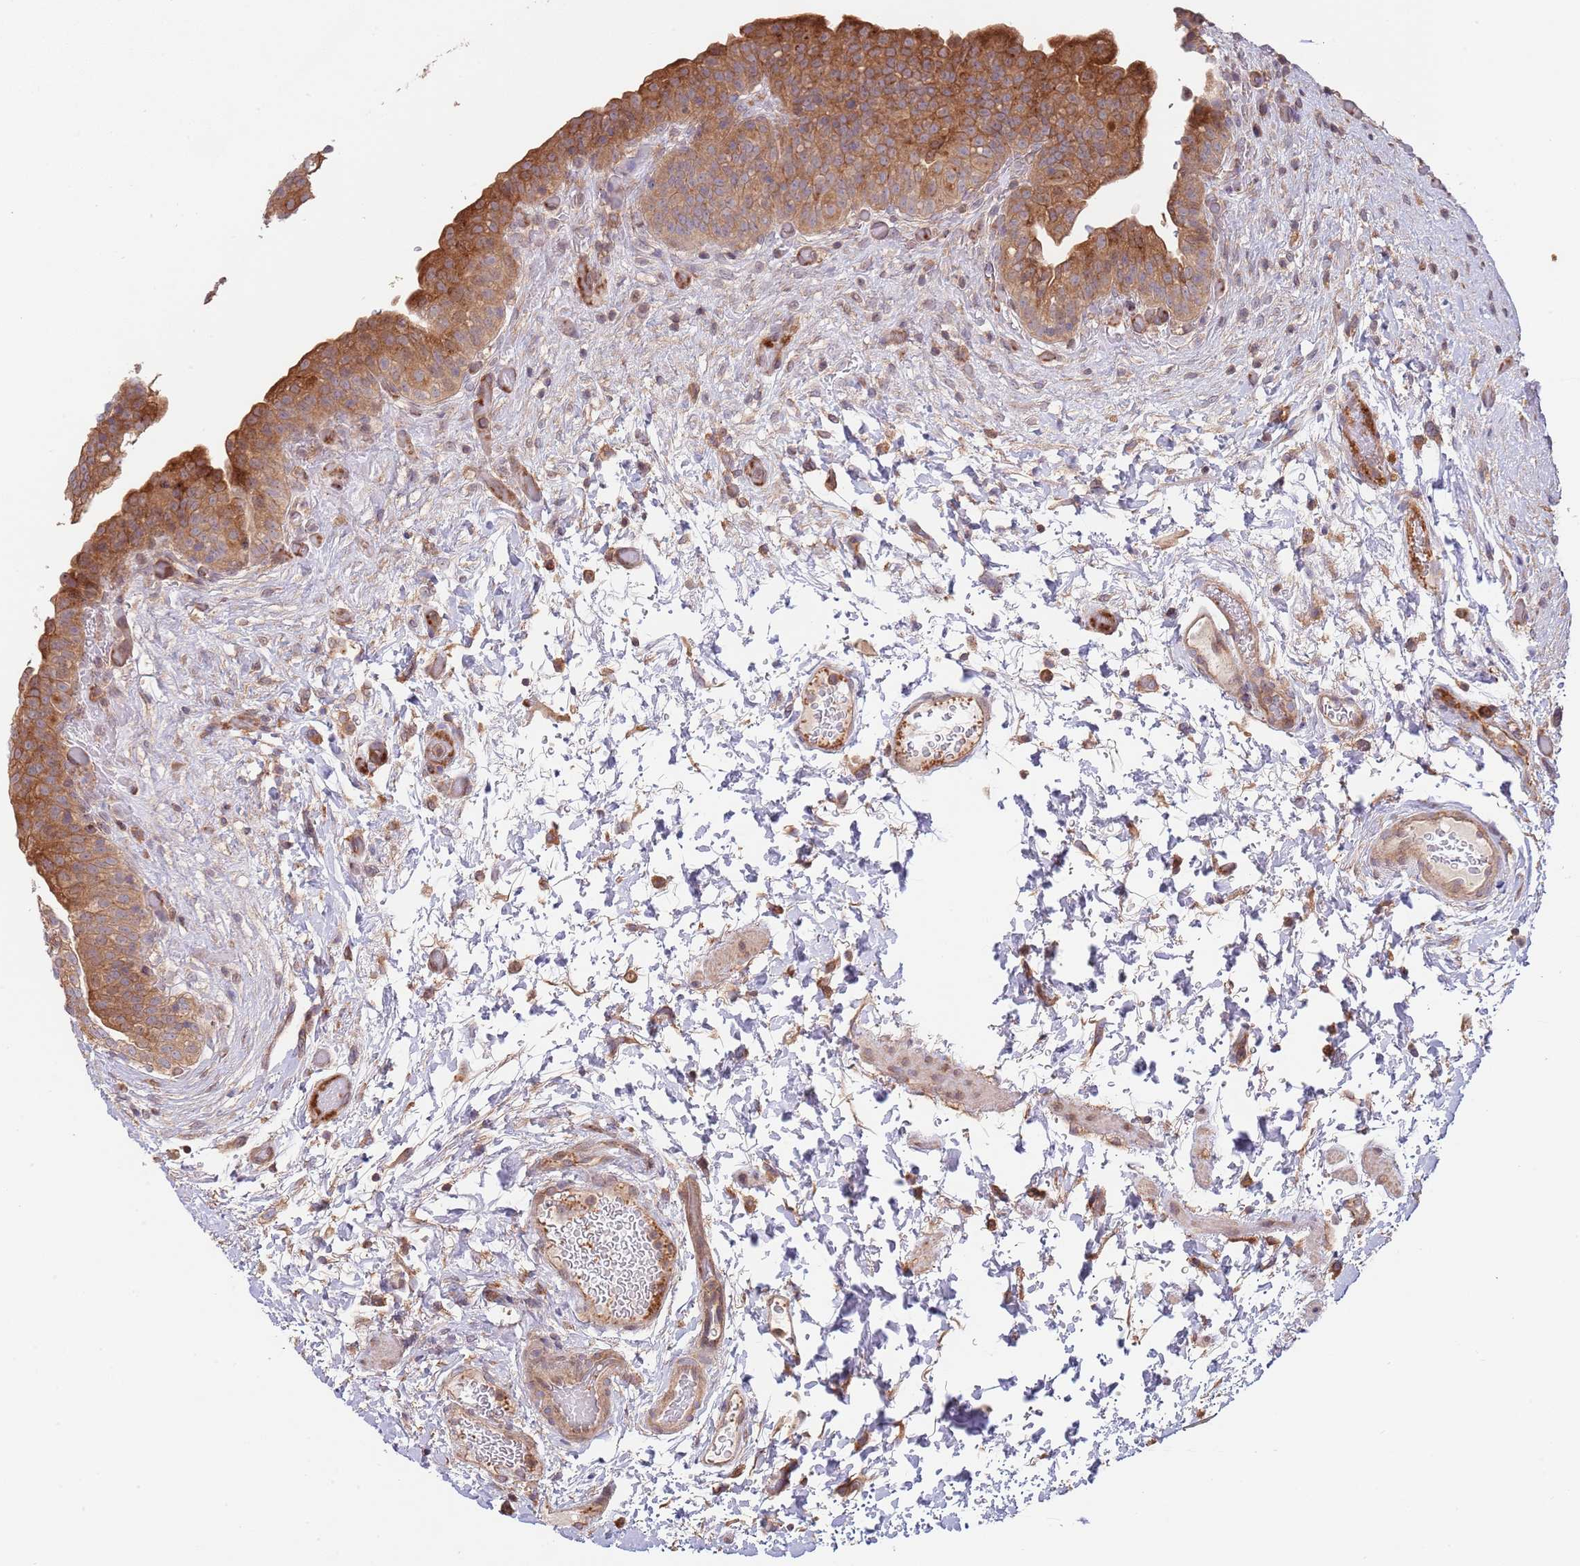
{"staining": {"intensity": "moderate", "quantity": ">75%", "location": "cytoplasmic/membranous"}, "tissue": "urinary bladder", "cell_type": "Urothelial cells", "image_type": "normal", "snomed": [{"axis": "morphology", "description": "Normal tissue, NOS"}, {"axis": "topography", "description": "Urinary bladder"}], "caption": "Urothelial cells show moderate cytoplasmic/membranous staining in approximately >75% of cells in normal urinary bladder.", "gene": "RNF19B", "patient": {"sex": "male", "age": 69}}